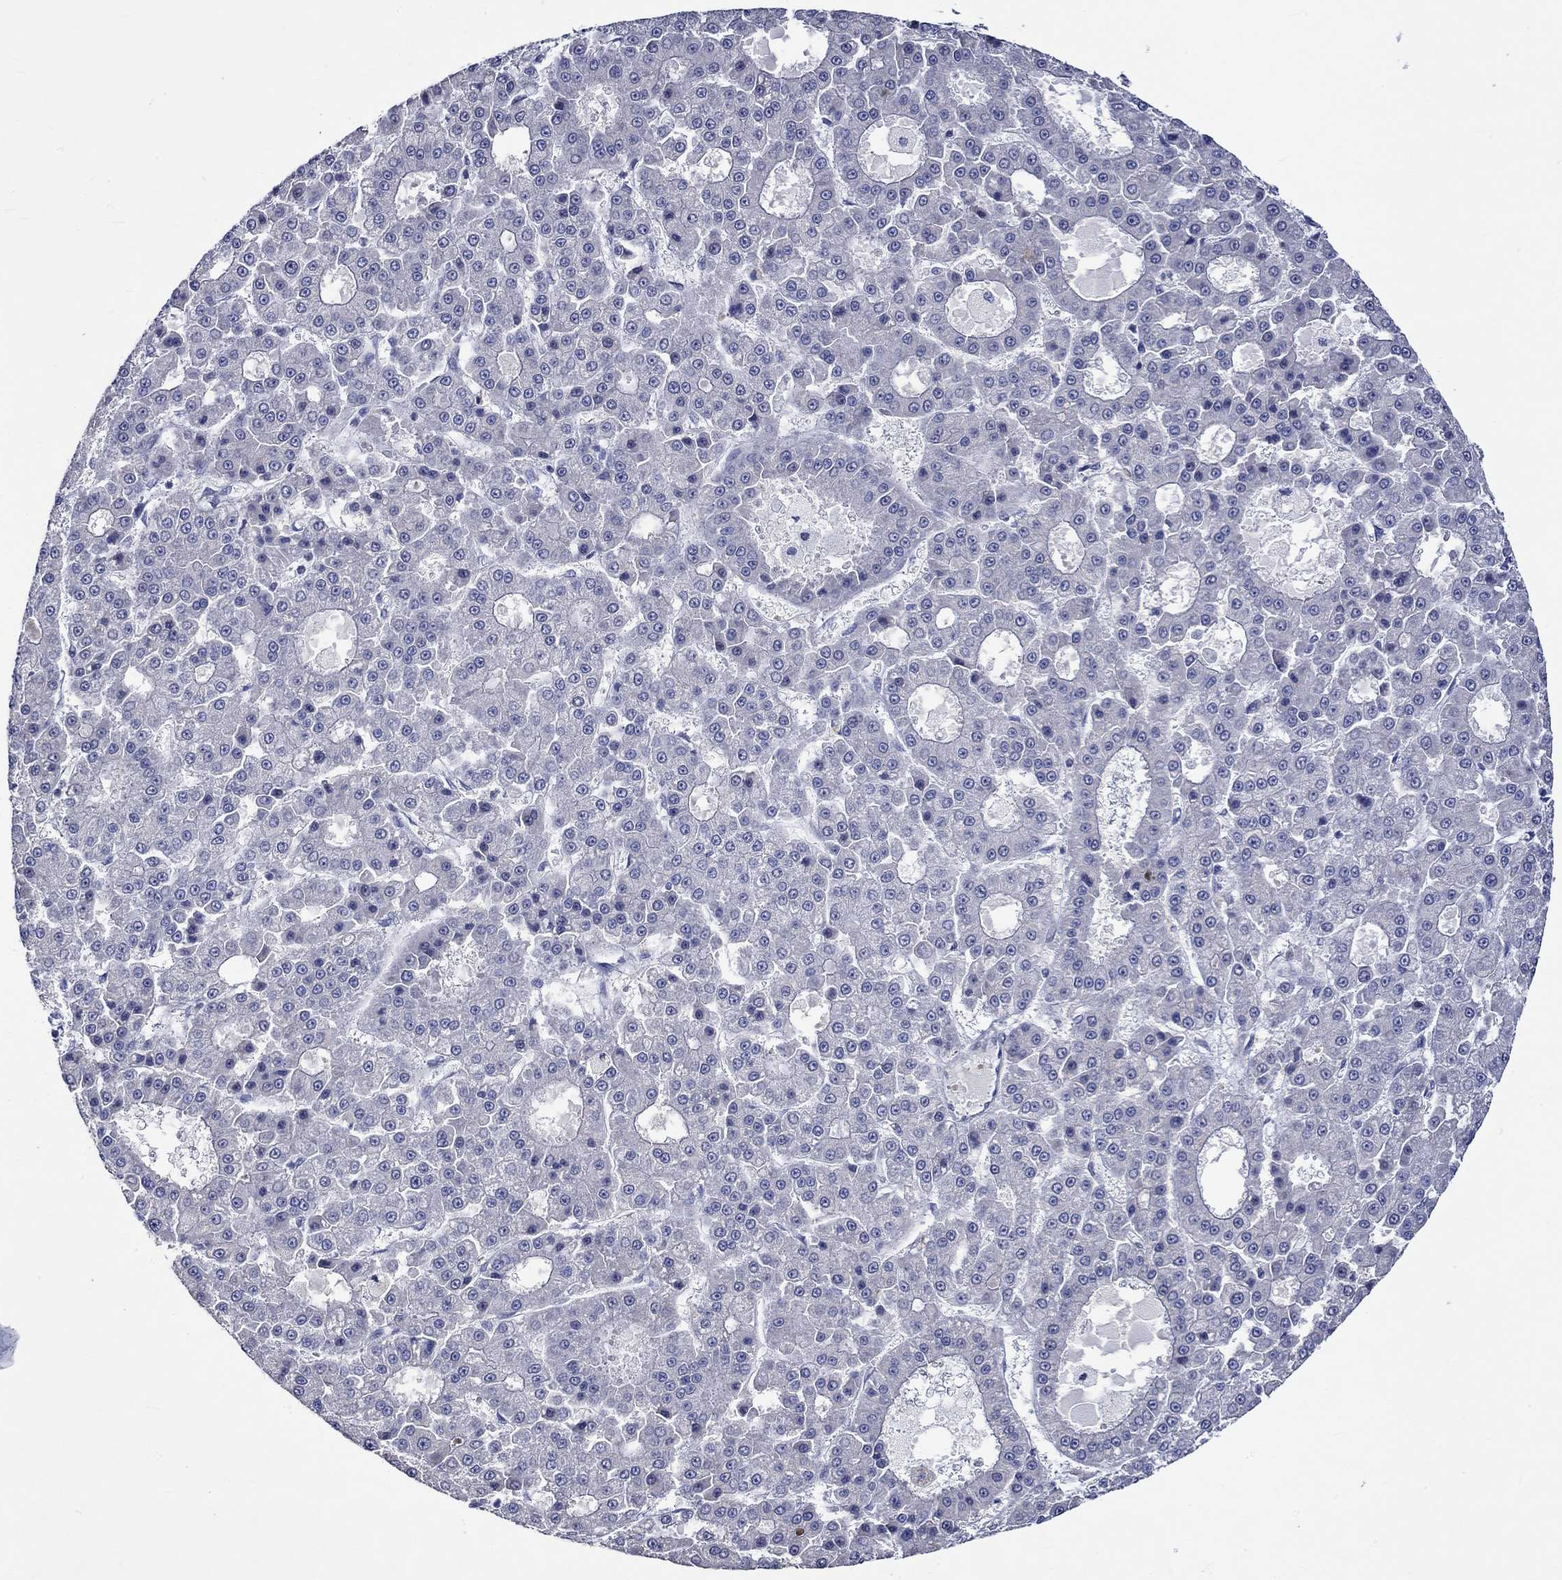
{"staining": {"intensity": "negative", "quantity": "none", "location": "none"}, "tissue": "liver cancer", "cell_type": "Tumor cells", "image_type": "cancer", "snomed": [{"axis": "morphology", "description": "Carcinoma, Hepatocellular, NOS"}, {"axis": "topography", "description": "Liver"}], "caption": "There is no significant positivity in tumor cells of liver cancer.", "gene": "CRYAB", "patient": {"sex": "male", "age": 70}}